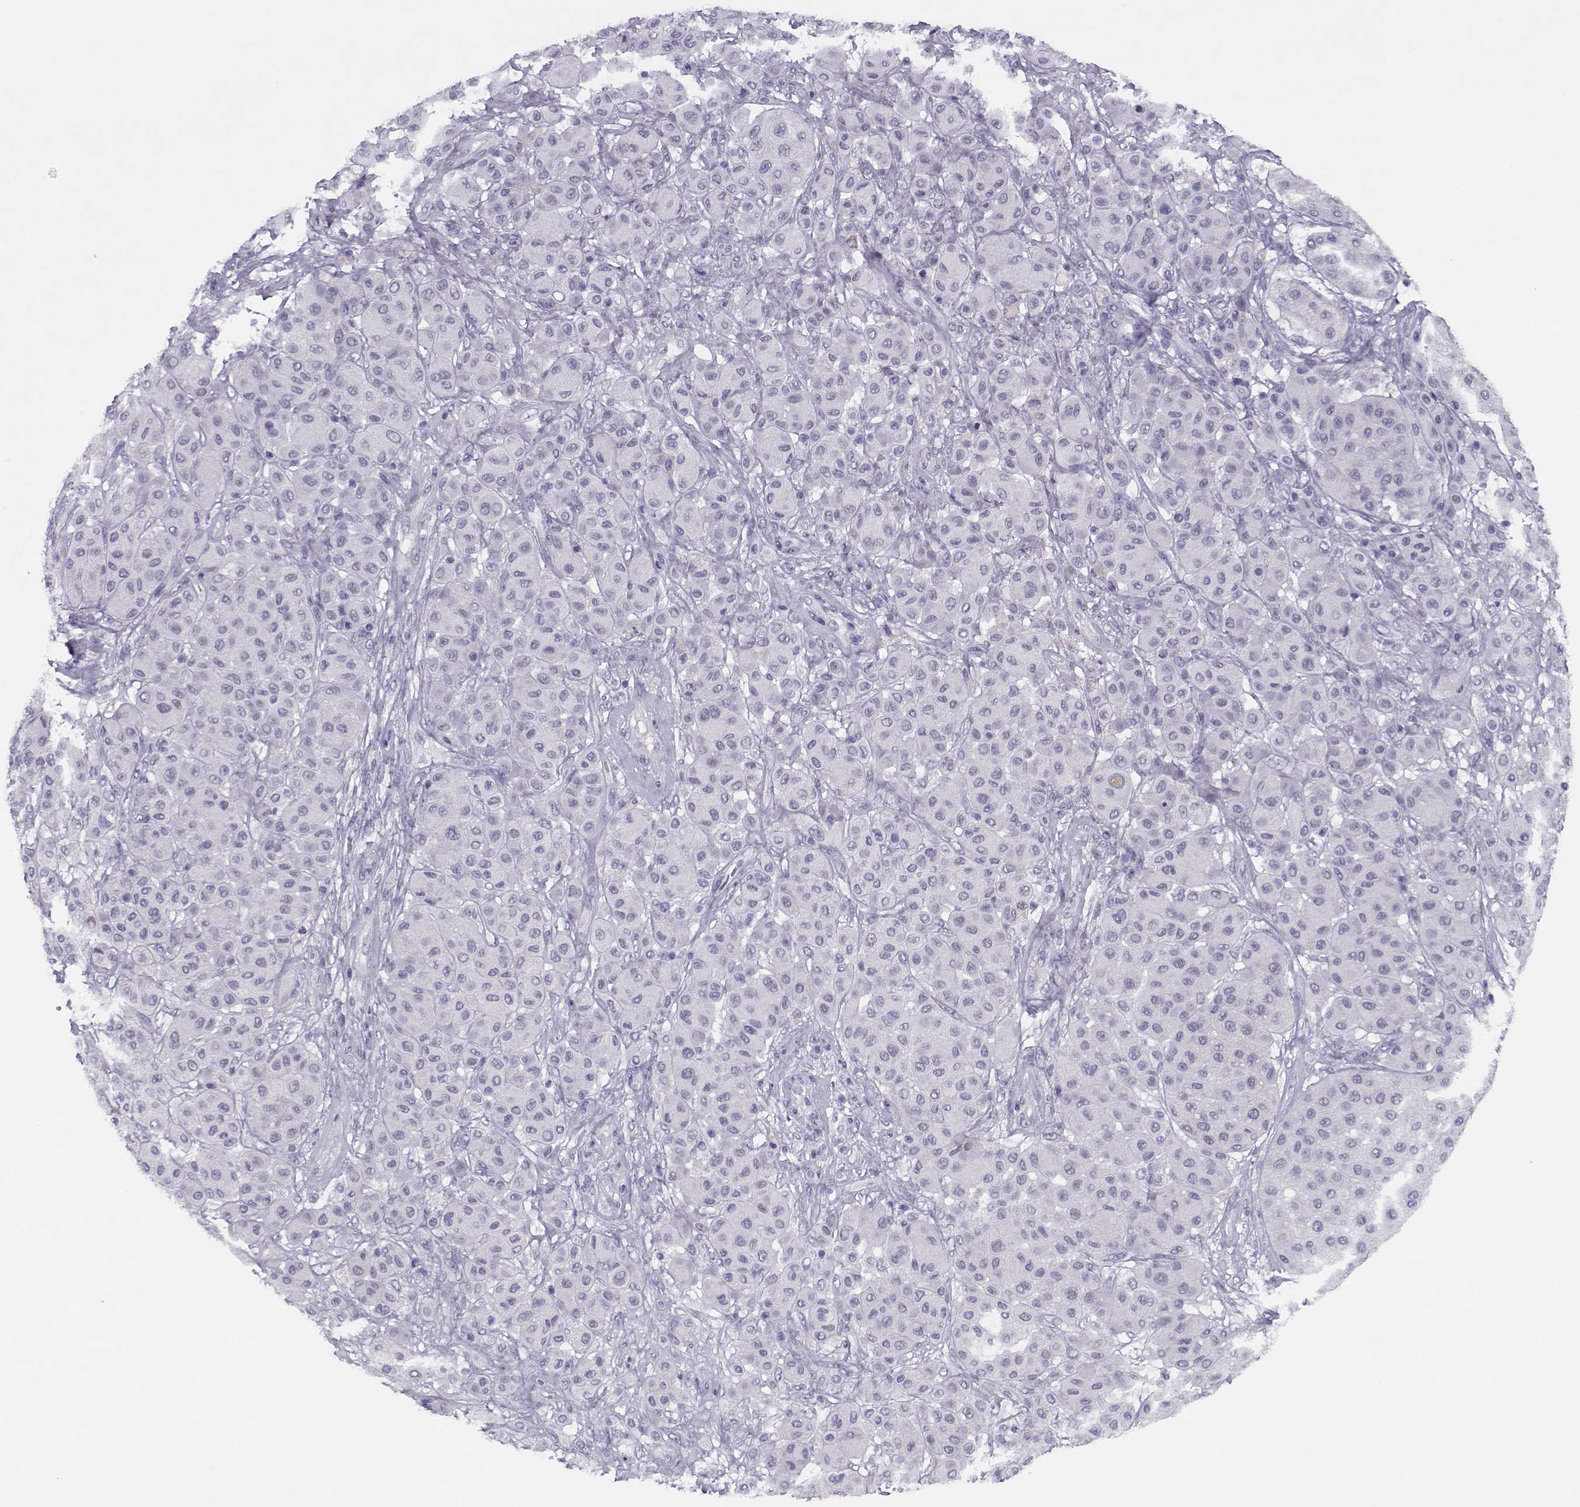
{"staining": {"intensity": "negative", "quantity": "none", "location": "none"}, "tissue": "melanoma", "cell_type": "Tumor cells", "image_type": "cancer", "snomed": [{"axis": "morphology", "description": "Malignant melanoma, Metastatic site"}, {"axis": "topography", "description": "Smooth muscle"}], "caption": "Tumor cells show no significant protein positivity in malignant melanoma (metastatic site).", "gene": "CFAP77", "patient": {"sex": "male", "age": 41}}